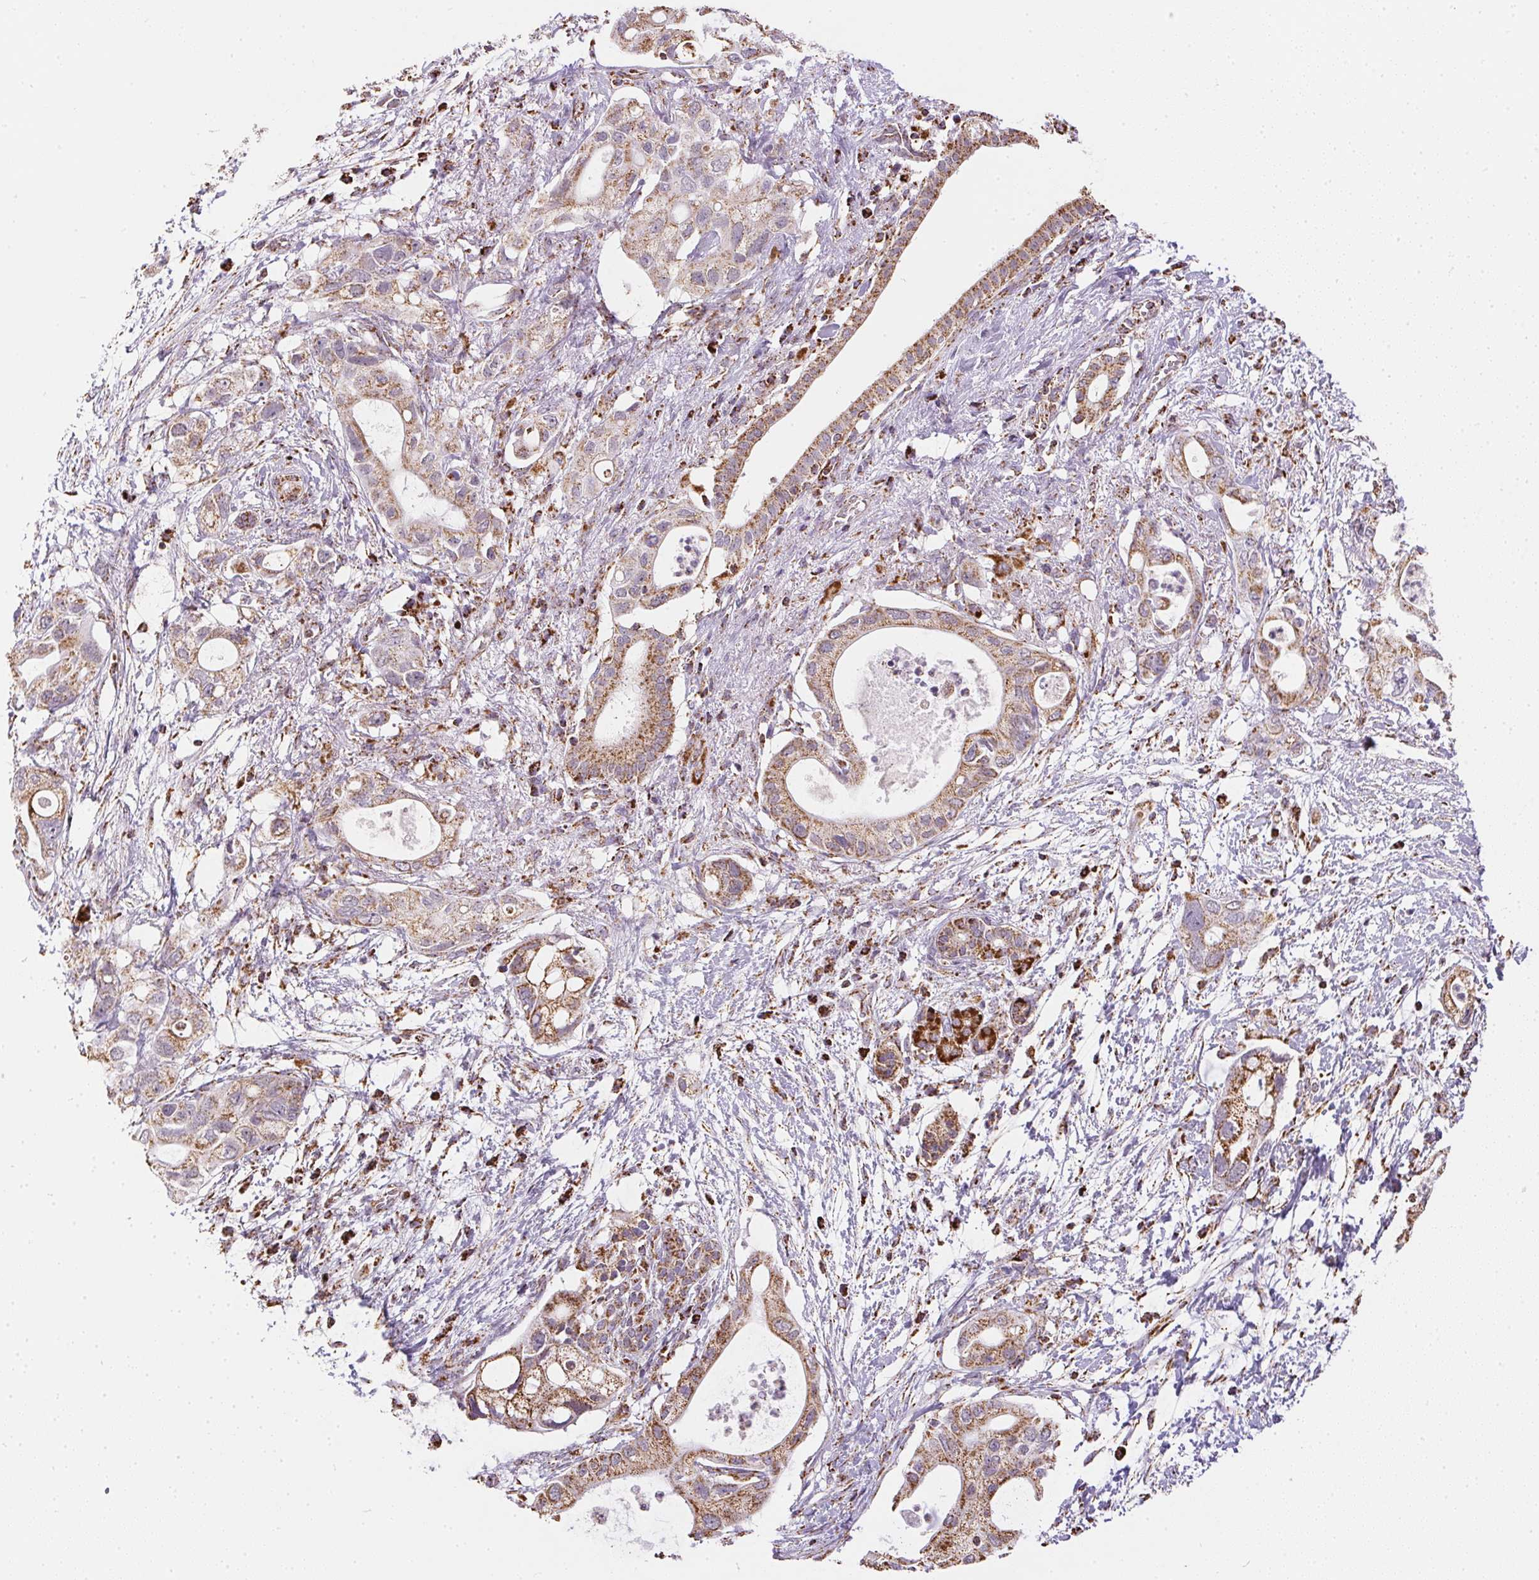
{"staining": {"intensity": "moderate", "quantity": ">75%", "location": "cytoplasmic/membranous"}, "tissue": "pancreatic cancer", "cell_type": "Tumor cells", "image_type": "cancer", "snomed": [{"axis": "morphology", "description": "Adenocarcinoma, NOS"}, {"axis": "topography", "description": "Pancreas"}], "caption": "The histopathology image demonstrates staining of pancreatic cancer (adenocarcinoma), revealing moderate cytoplasmic/membranous protein staining (brown color) within tumor cells.", "gene": "MAPK11", "patient": {"sex": "female", "age": 72}}